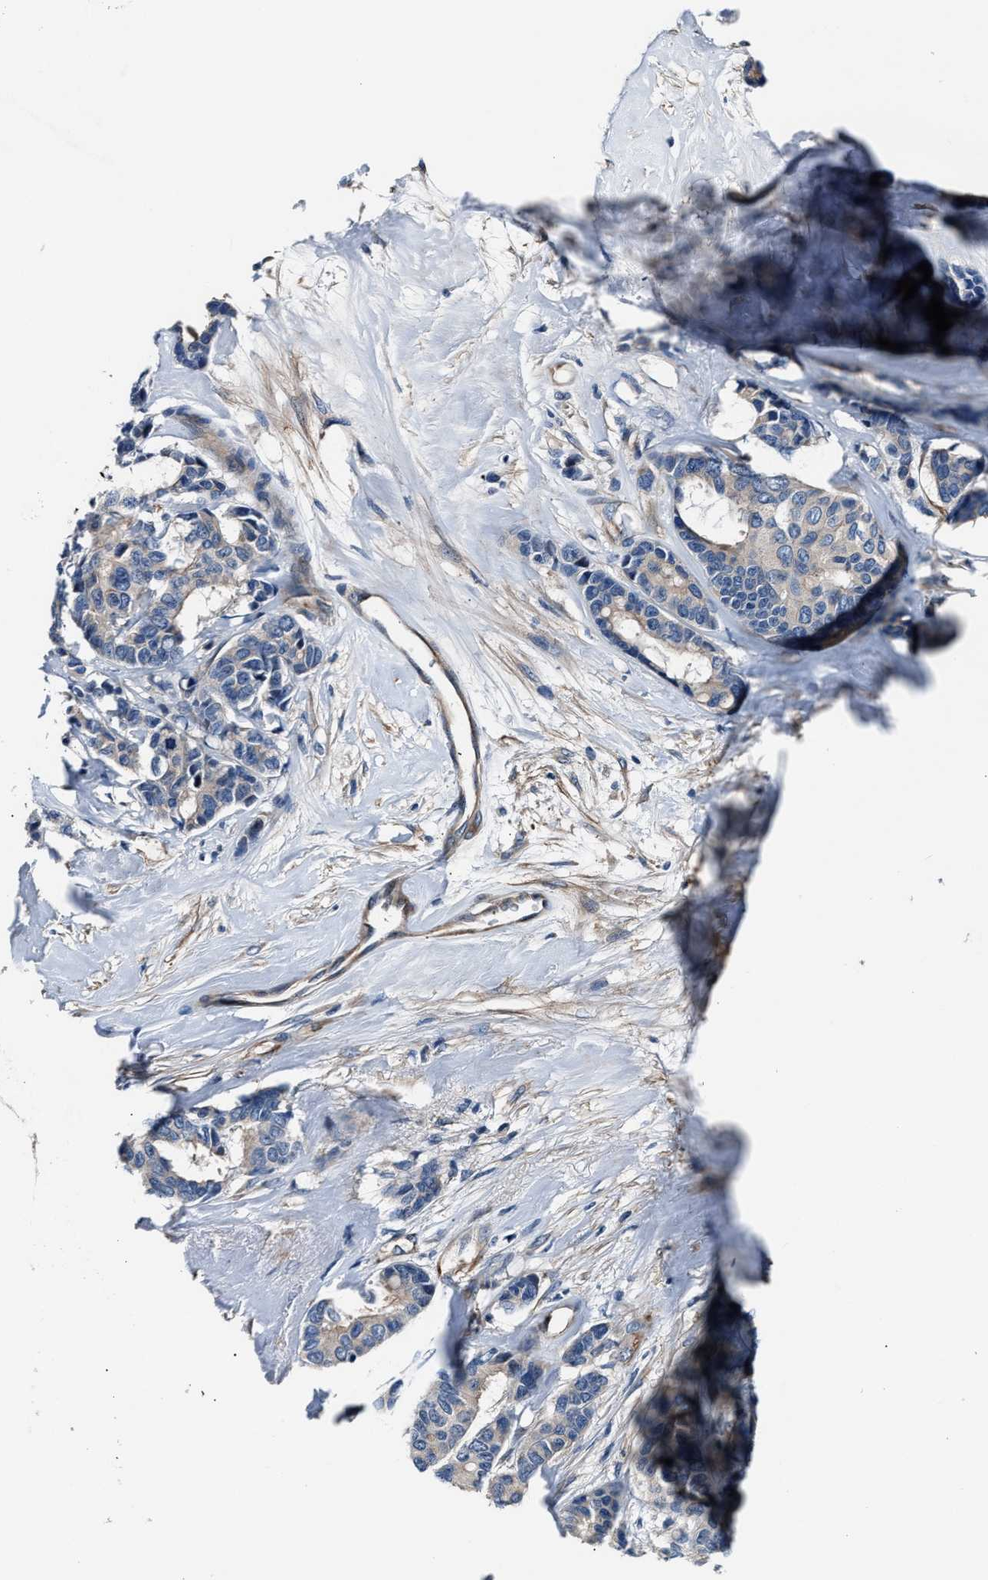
{"staining": {"intensity": "negative", "quantity": "none", "location": "none"}, "tissue": "breast cancer", "cell_type": "Tumor cells", "image_type": "cancer", "snomed": [{"axis": "morphology", "description": "Duct carcinoma"}, {"axis": "topography", "description": "Breast"}], "caption": "Tumor cells show no significant protein expression in intraductal carcinoma (breast). Nuclei are stained in blue.", "gene": "MPDZ", "patient": {"sex": "female", "age": 87}}